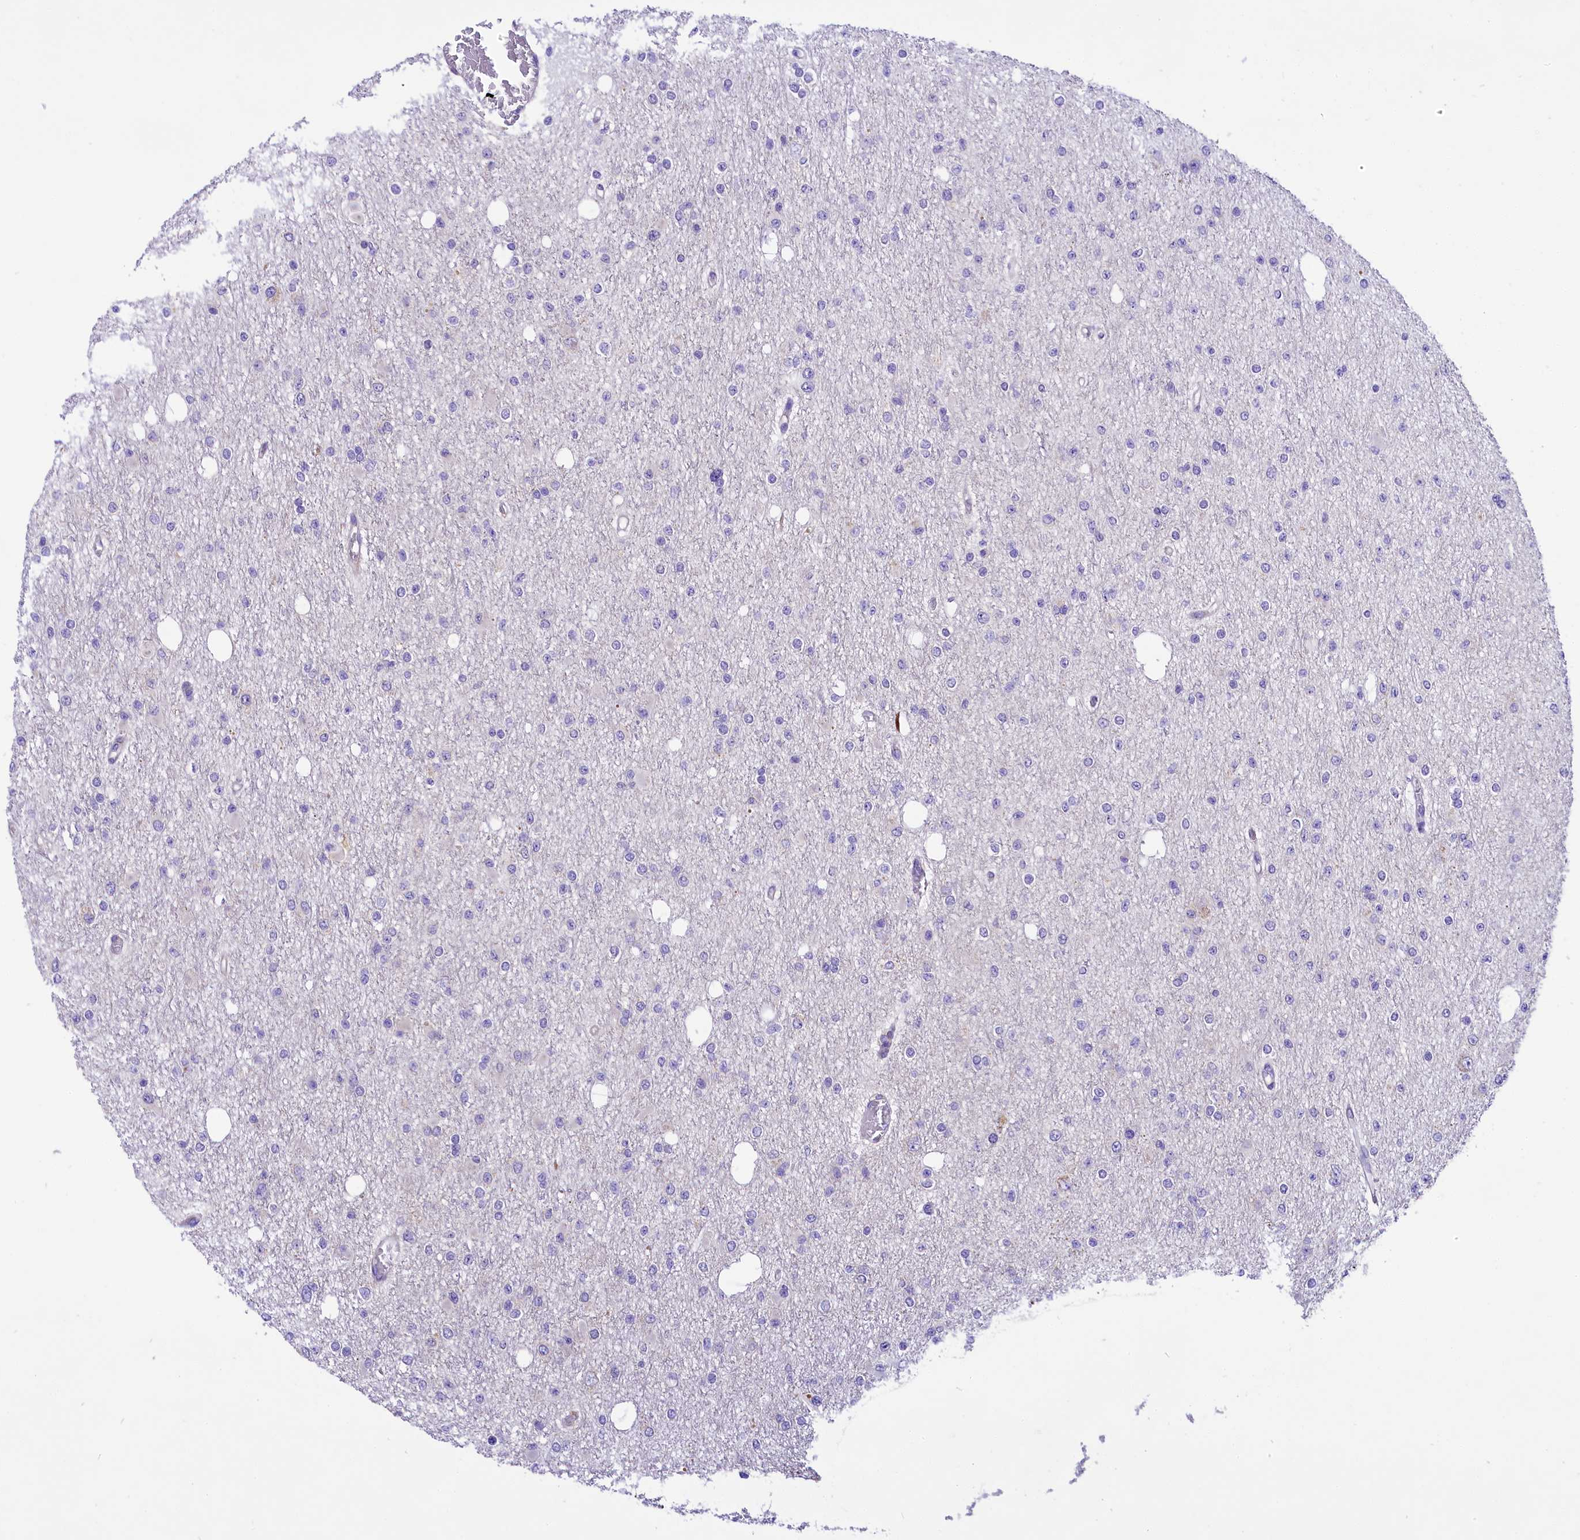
{"staining": {"intensity": "negative", "quantity": "none", "location": "none"}, "tissue": "glioma", "cell_type": "Tumor cells", "image_type": "cancer", "snomed": [{"axis": "morphology", "description": "Glioma, malignant, Low grade"}, {"axis": "topography", "description": "Brain"}], "caption": "This is an IHC histopathology image of glioma. There is no staining in tumor cells.", "gene": "PEMT", "patient": {"sex": "female", "age": 22}}